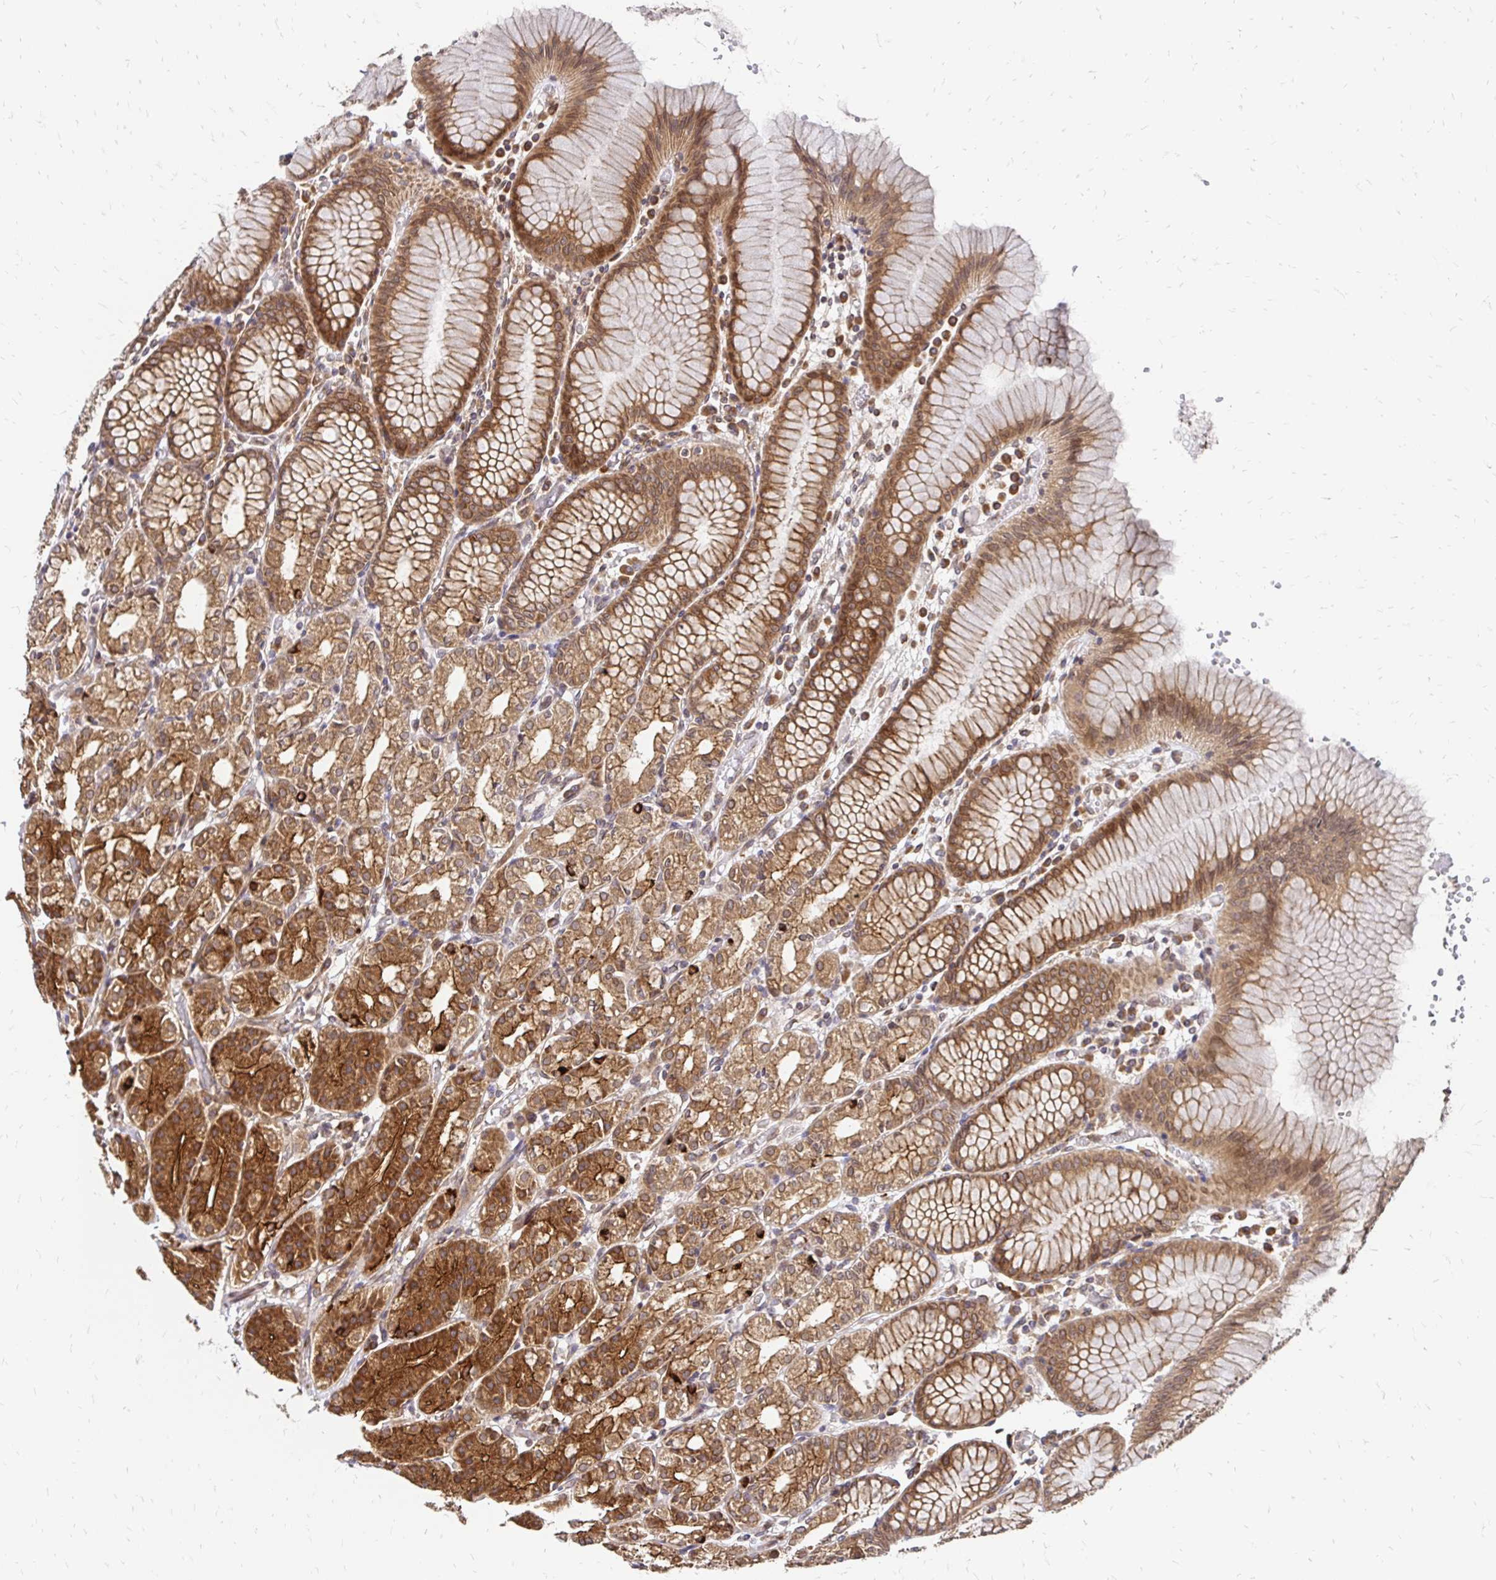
{"staining": {"intensity": "moderate", "quantity": ">75%", "location": "cytoplasmic/membranous"}, "tissue": "stomach", "cell_type": "Glandular cells", "image_type": "normal", "snomed": [{"axis": "morphology", "description": "Normal tissue, NOS"}, {"axis": "topography", "description": "Stomach"}], "caption": "Protein expression analysis of normal stomach demonstrates moderate cytoplasmic/membranous staining in about >75% of glandular cells. Nuclei are stained in blue.", "gene": "ZW10", "patient": {"sex": "female", "age": 57}}